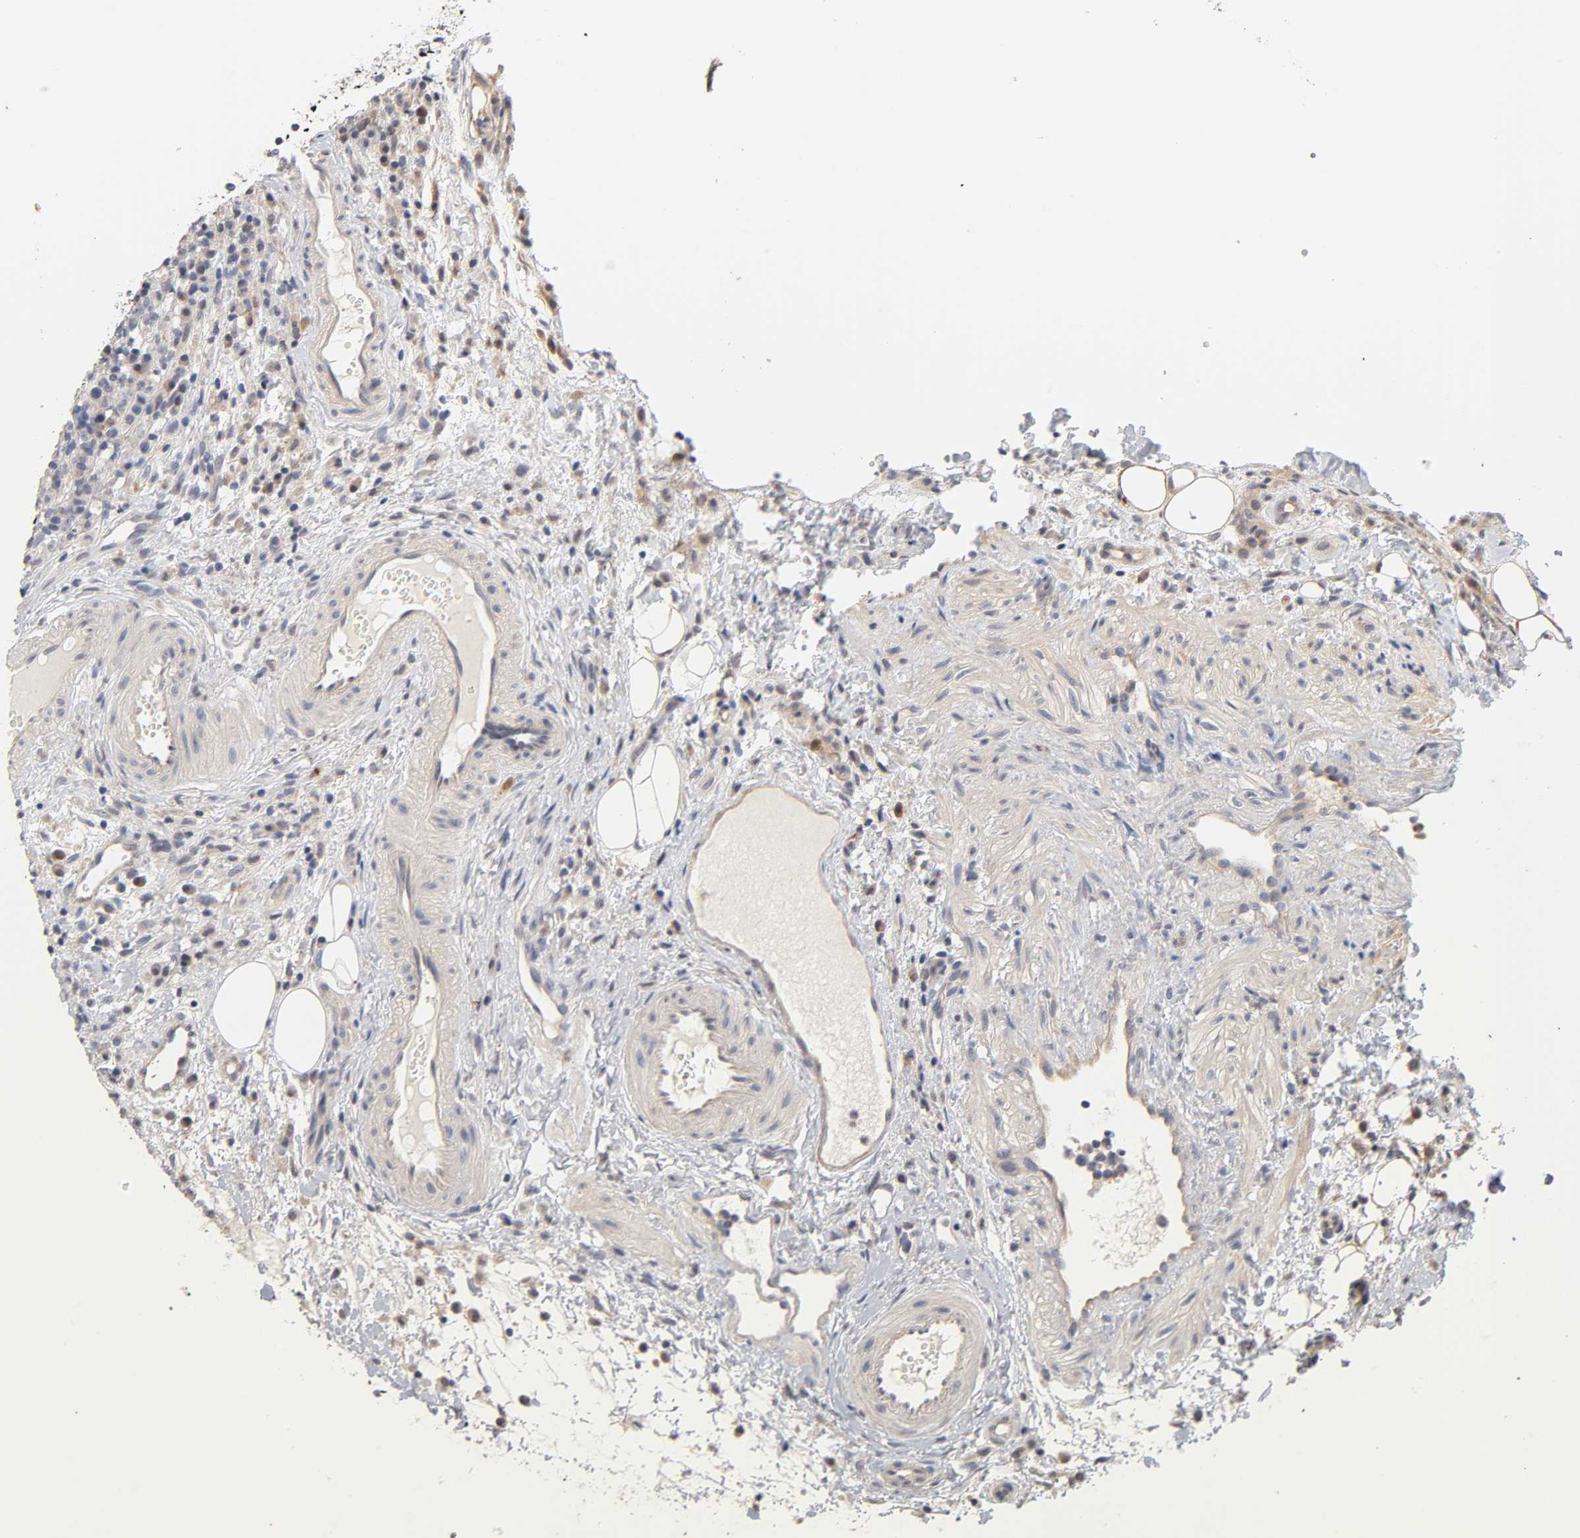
{"staining": {"intensity": "weak", "quantity": "25%-75%", "location": "cytoplasmic/membranous"}, "tissue": "lymphoma", "cell_type": "Tumor cells", "image_type": "cancer", "snomed": [{"axis": "morphology", "description": "Hodgkin's disease, NOS"}, {"axis": "topography", "description": "Lymph node"}], "caption": "Hodgkin's disease stained with a brown dye shows weak cytoplasmic/membranous positive positivity in approximately 25%-75% of tumor cells.", "gene": "CXADR", "patient": {"sex": "male", "age": 65}}